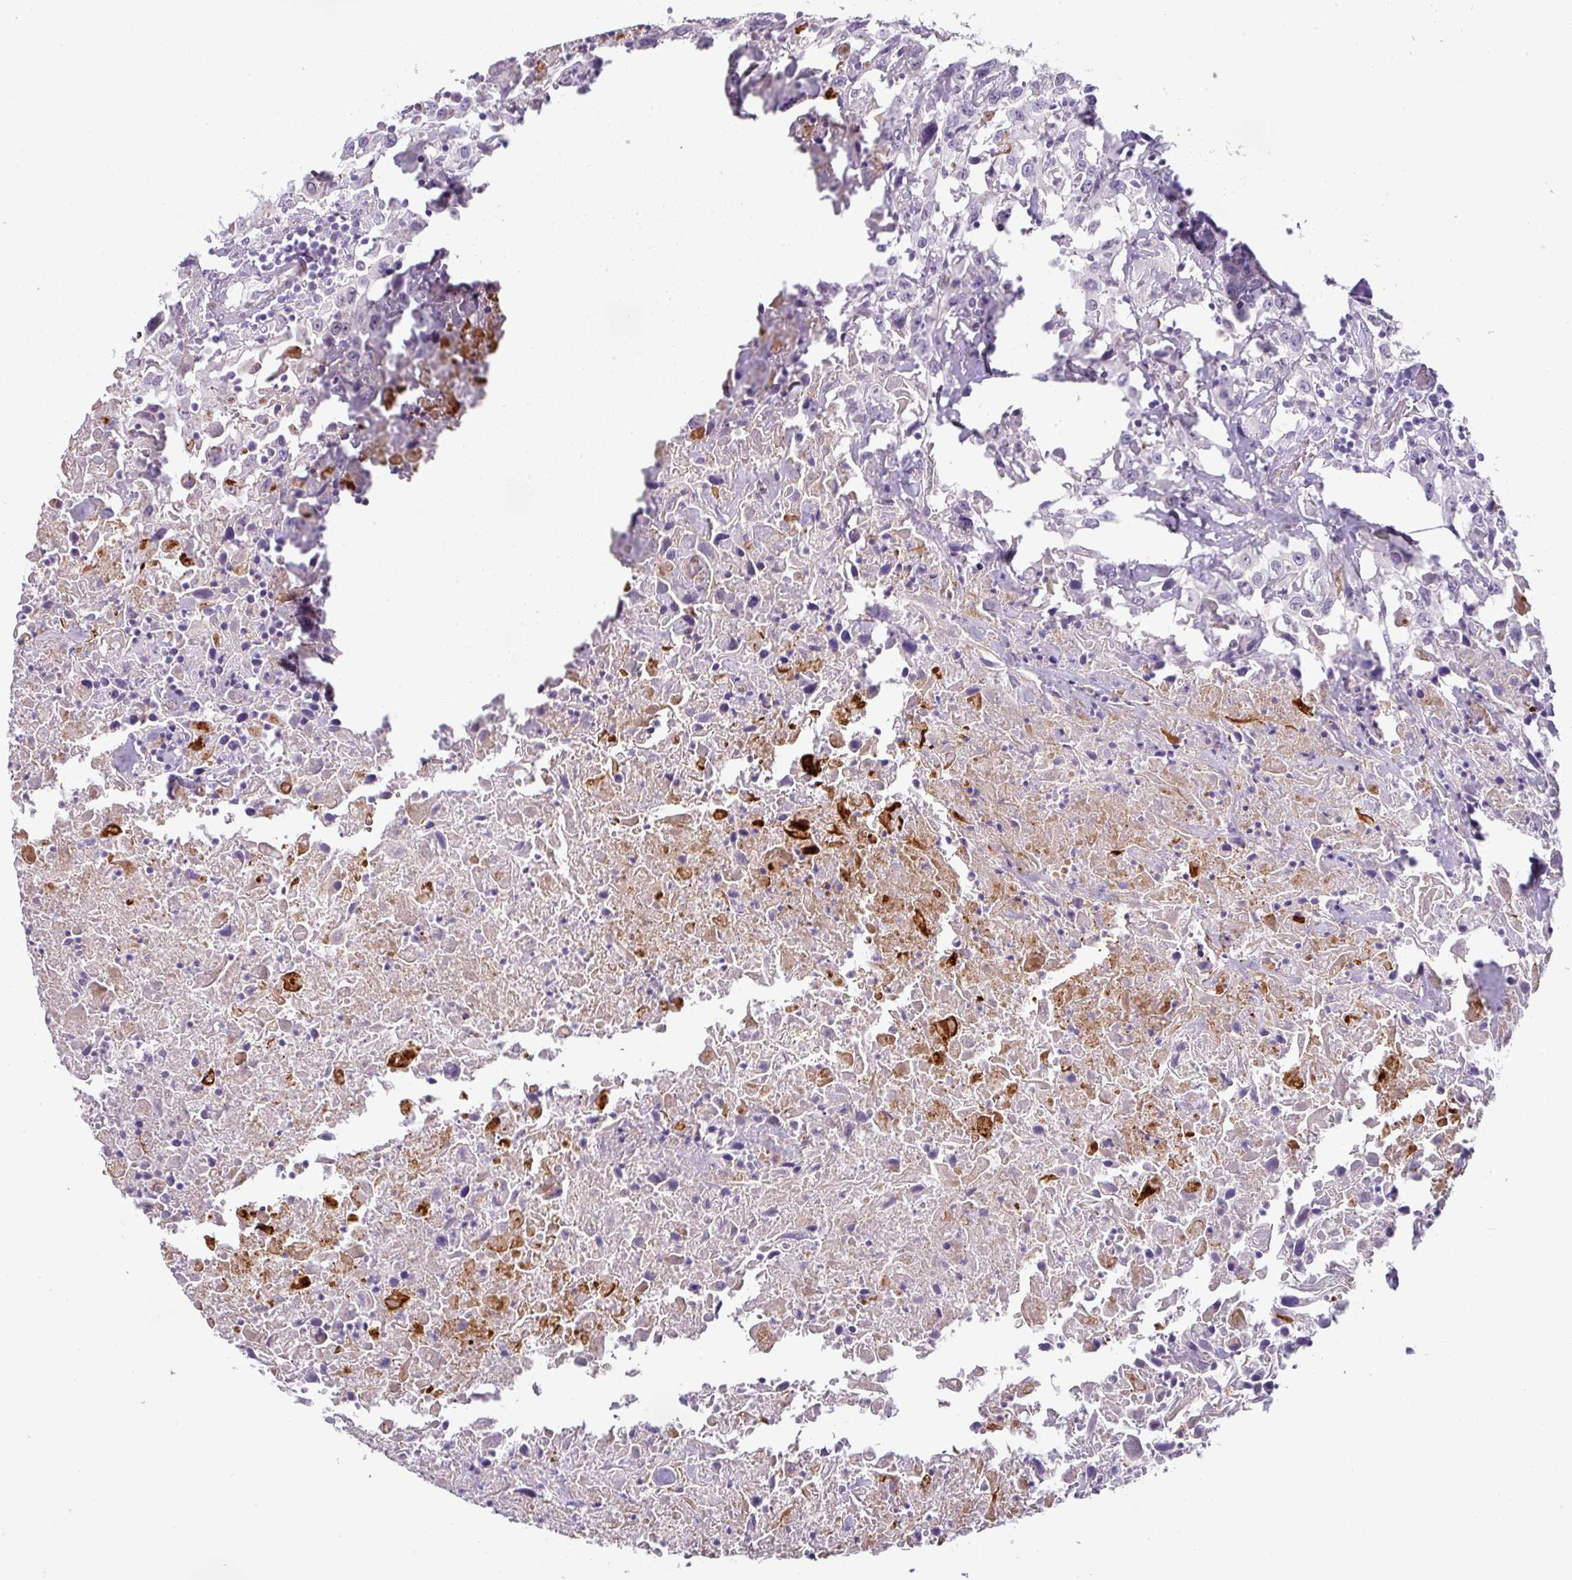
{"staining": {"intensity": "negative", "quantity": "none", "location": "none"}, "tissue": "urothelial cancer", "cell_type": "Tumor cells", "image_type": "cancer", "snomed": [{"axis": "morphology", "description": "Urothelial carcinoma, High grade"}, {"axis": "topography", "description": "Urinary bladder"}], "caption": "An image of human urothelial cancer is negative for staining in tumor cells. (DAB immunohistochemistry with hematoxylin counter stain).", "gene": "FGF17", "patient": {"sex": "male", "age": 61}}